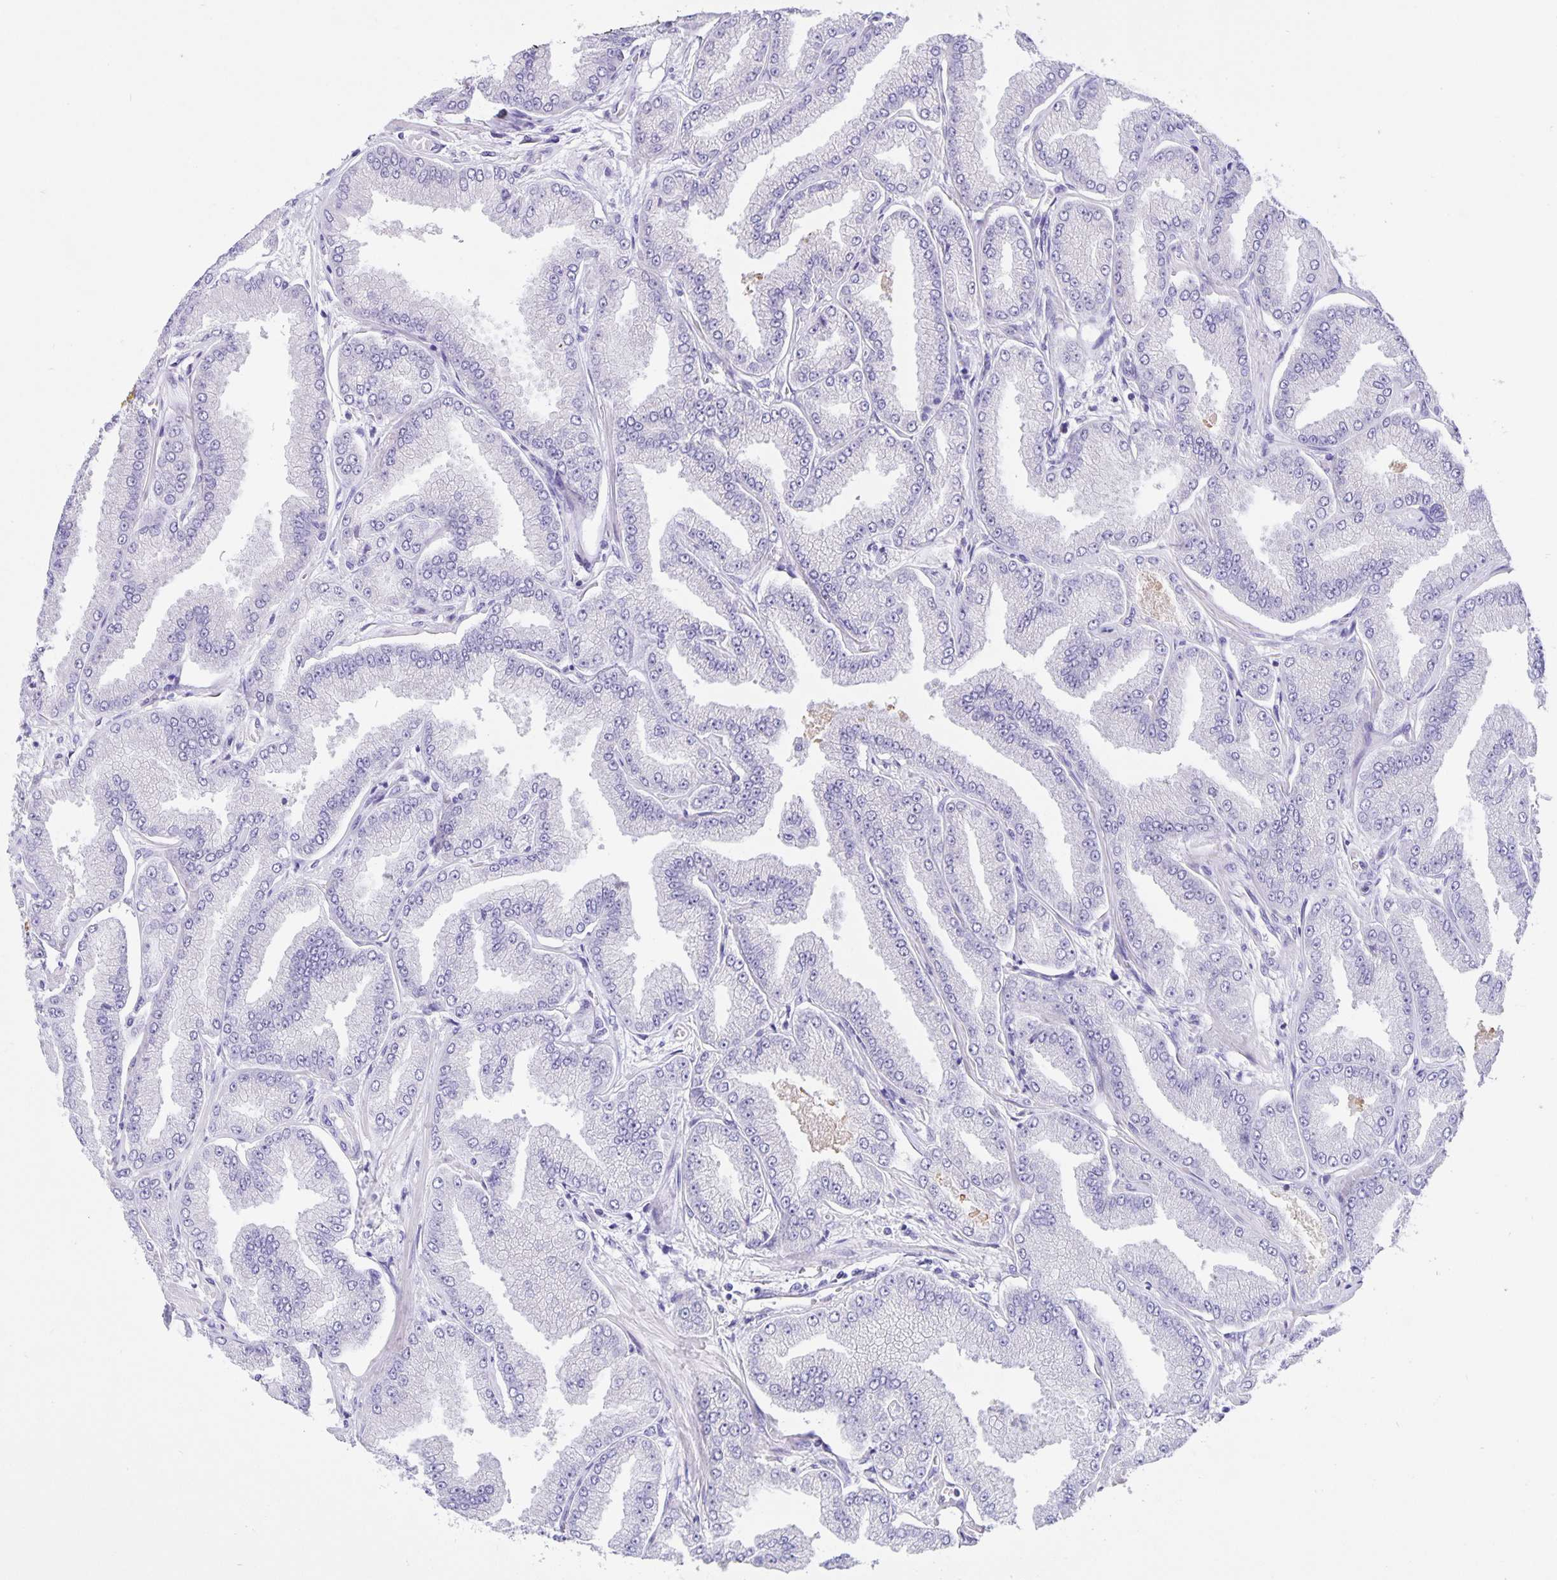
{"staining": {"intensity": "negative", "quantity": "none", "location": "none"}, "tissue": "prostate cancer", "cell_type": "Tumor cells", "image_type": "cancer", "snomed": [{"axis": "morphology", "description": "Adenocarcinoma, Low grade"}, {"axis": "topography", "description": "Prostate"}], "caption": "High magnification brightfield microscopy of prostate adenocarcinoma (low-grade) stained with DAB (3,3'-diaminobenzidine) (brown) and counterstained with hematoxylin (blue): tumor cells show no significant expression. (DAB immunohistochemistry with hematoxylin counter stain).", "gene": "ERMN", "patient": {"sex": "male", "age": 55}}